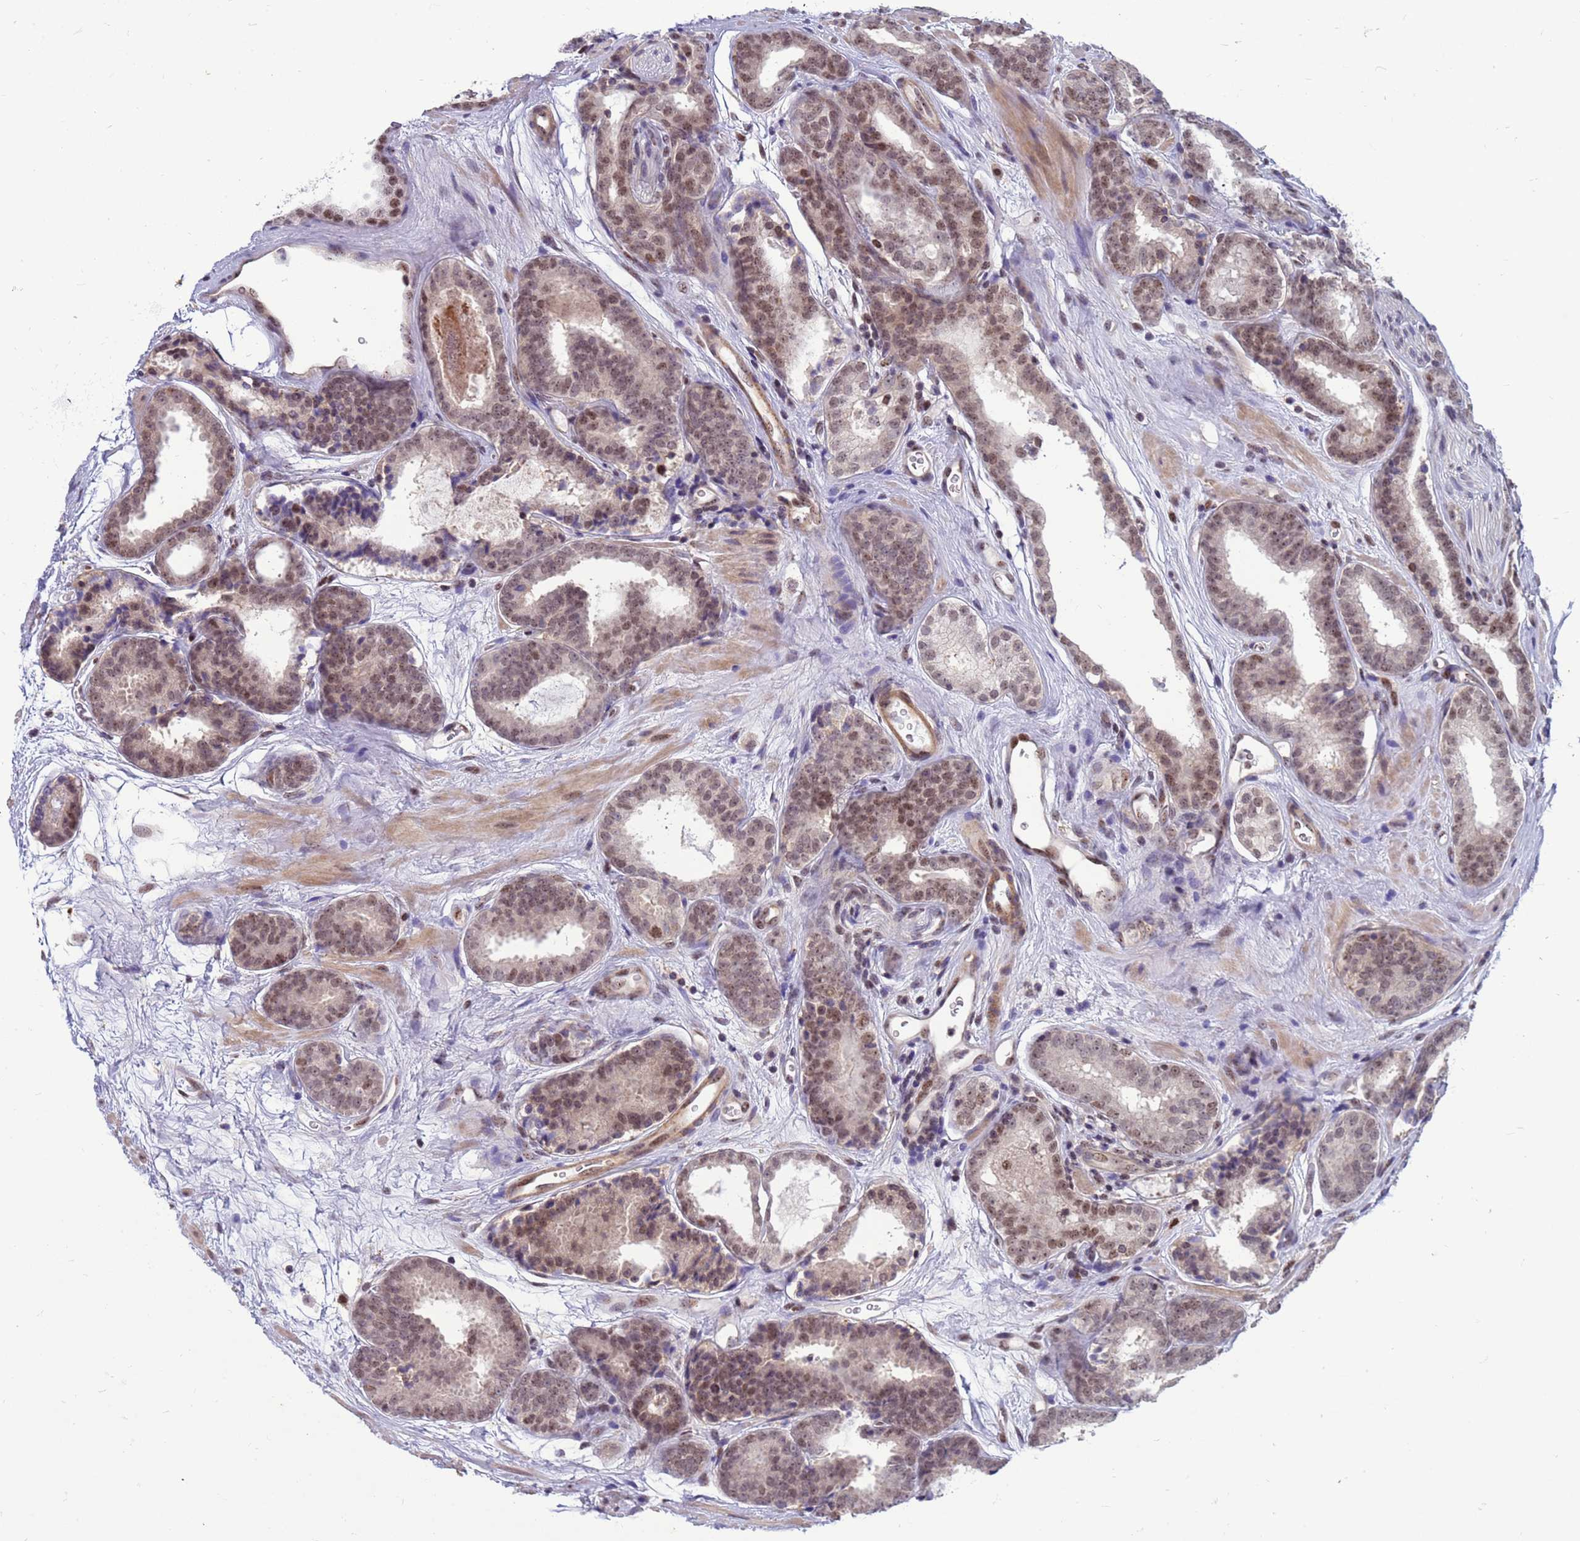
{"staining": {"intensity": "moderate", "quantity": "25%-75%", "location": "nuclear"}, "tissue": "prostate cancer", "cell_type": "Tumor cells", "image_type": "cancer", "snomed": [{"axis": "morphology", "description": "Adenocarcinoma, High grade"}, {"axis": "topography", "description": "Prostate"}], "caption": "IHC image of human prostate high-grade adenocarcinoma stained for a protein (brown), which displays medium levels of moderate nuclear positivity in approximately 25%-75% of tumor cells.", "gene": "NSL1", "patient": {"sex": "male", "age": 72}}